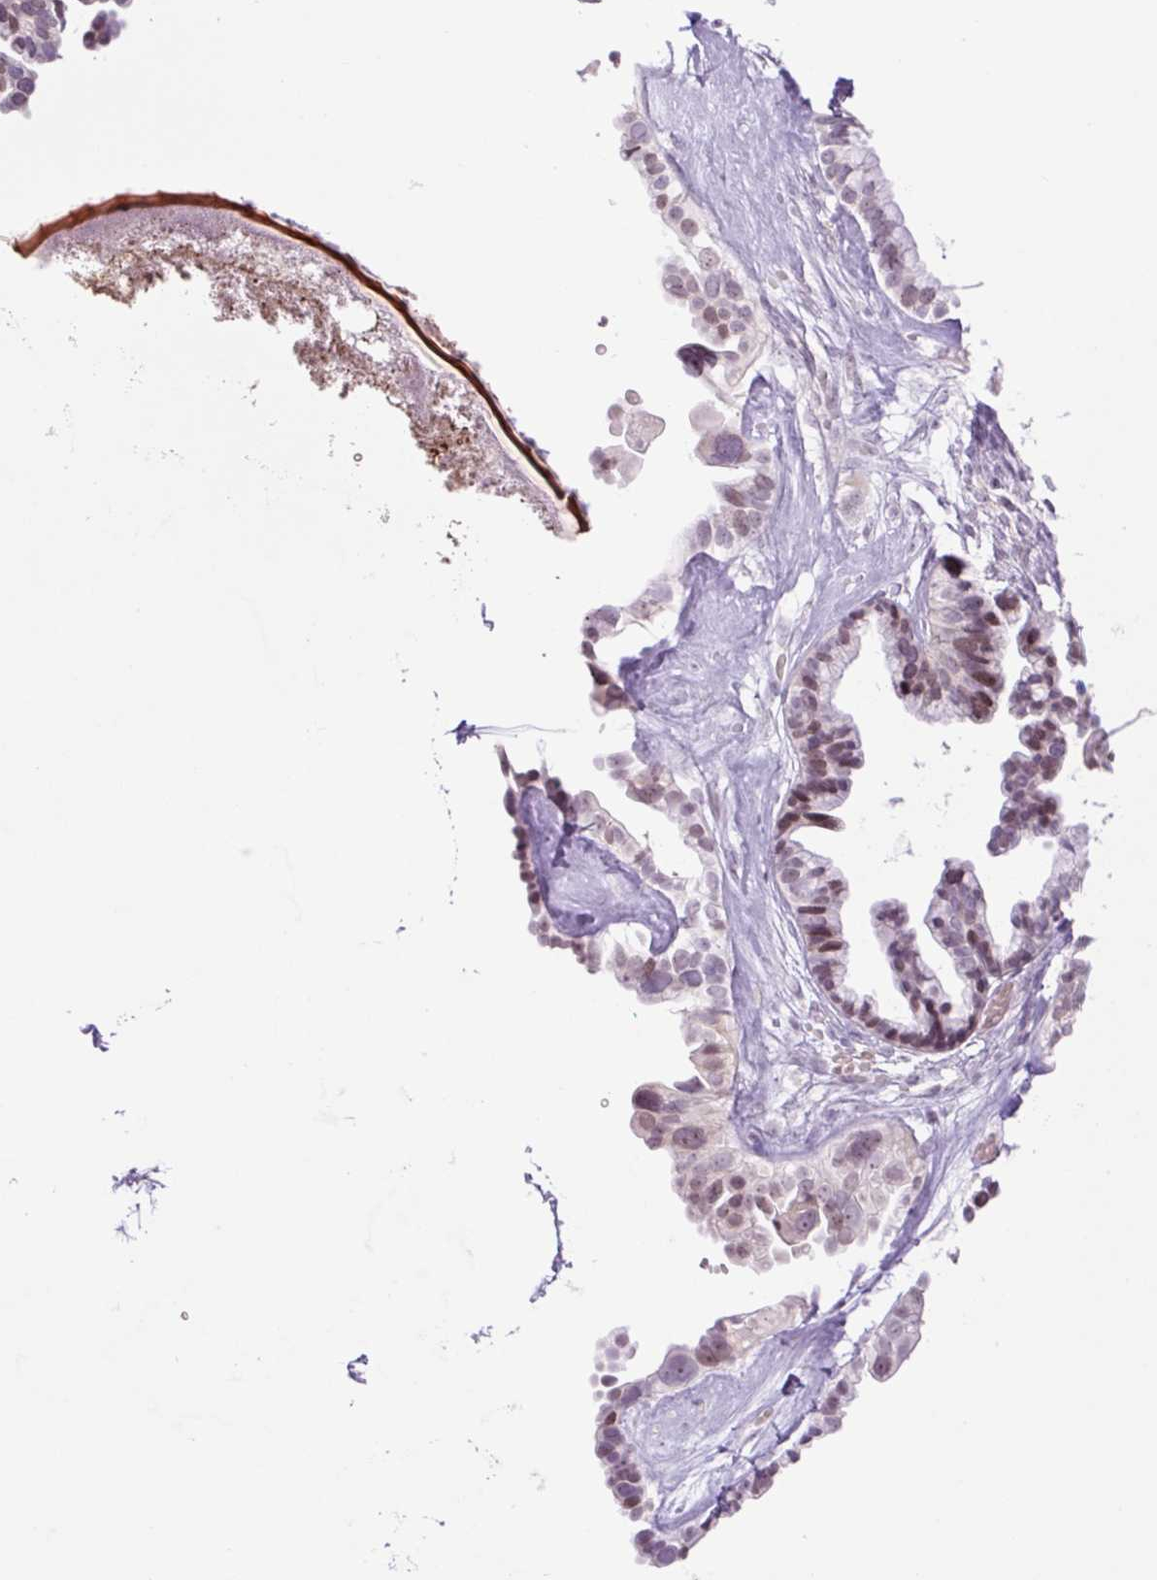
{"staining": {"intensity": "moderate", "quantity": ">75%", "location": "nuclear"}, "tissue": "ovarian cancer", "cell_type": "Tumor cells", "image_type": "cancer", "snomed": [{"axis": "morphology", "description": "Cystadenocarcinoma, serous, NOS"}, {"axis": "topography", "description": "Ovary"}], "caption": "High-power microscopy captured an immunohistochemistry (IHC) photomicrograph of ovarian cancer (serous cystadenocarcinoma), revealing moderate nuclear staining in about >75% of tumor cells.", "gene": "ZNF417", "patient": {"sex": "female", "age": 56}}